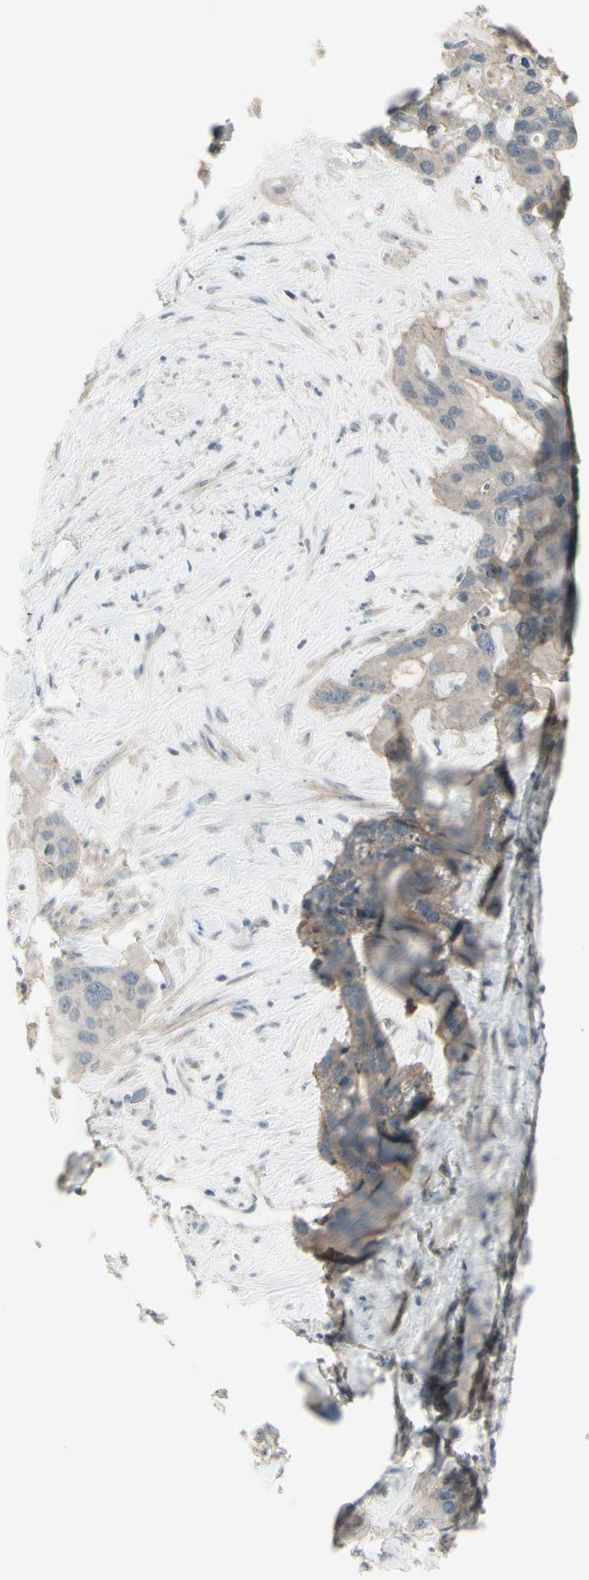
{"staining": {"intensity": "weak", "quantity": ">75%", "location": "cytoplasmic/membranous"}, "tissue": "liver cancer", "cell_type": "Tumor cells", "image_type": "cancer", "snomed": [{"axis": "morphology", "description": "Cholangiocarcinoma"}, {"axis": "topography", "description": "Liver"}], "caption": "Immunohistochemical staining of liver cancer exhibits weak cytoplasmic/membranous protein staining in approximately >75% of tumor cells.", "gene": "SH3GL2", "patient": {"sex": "female", "age": 65}}